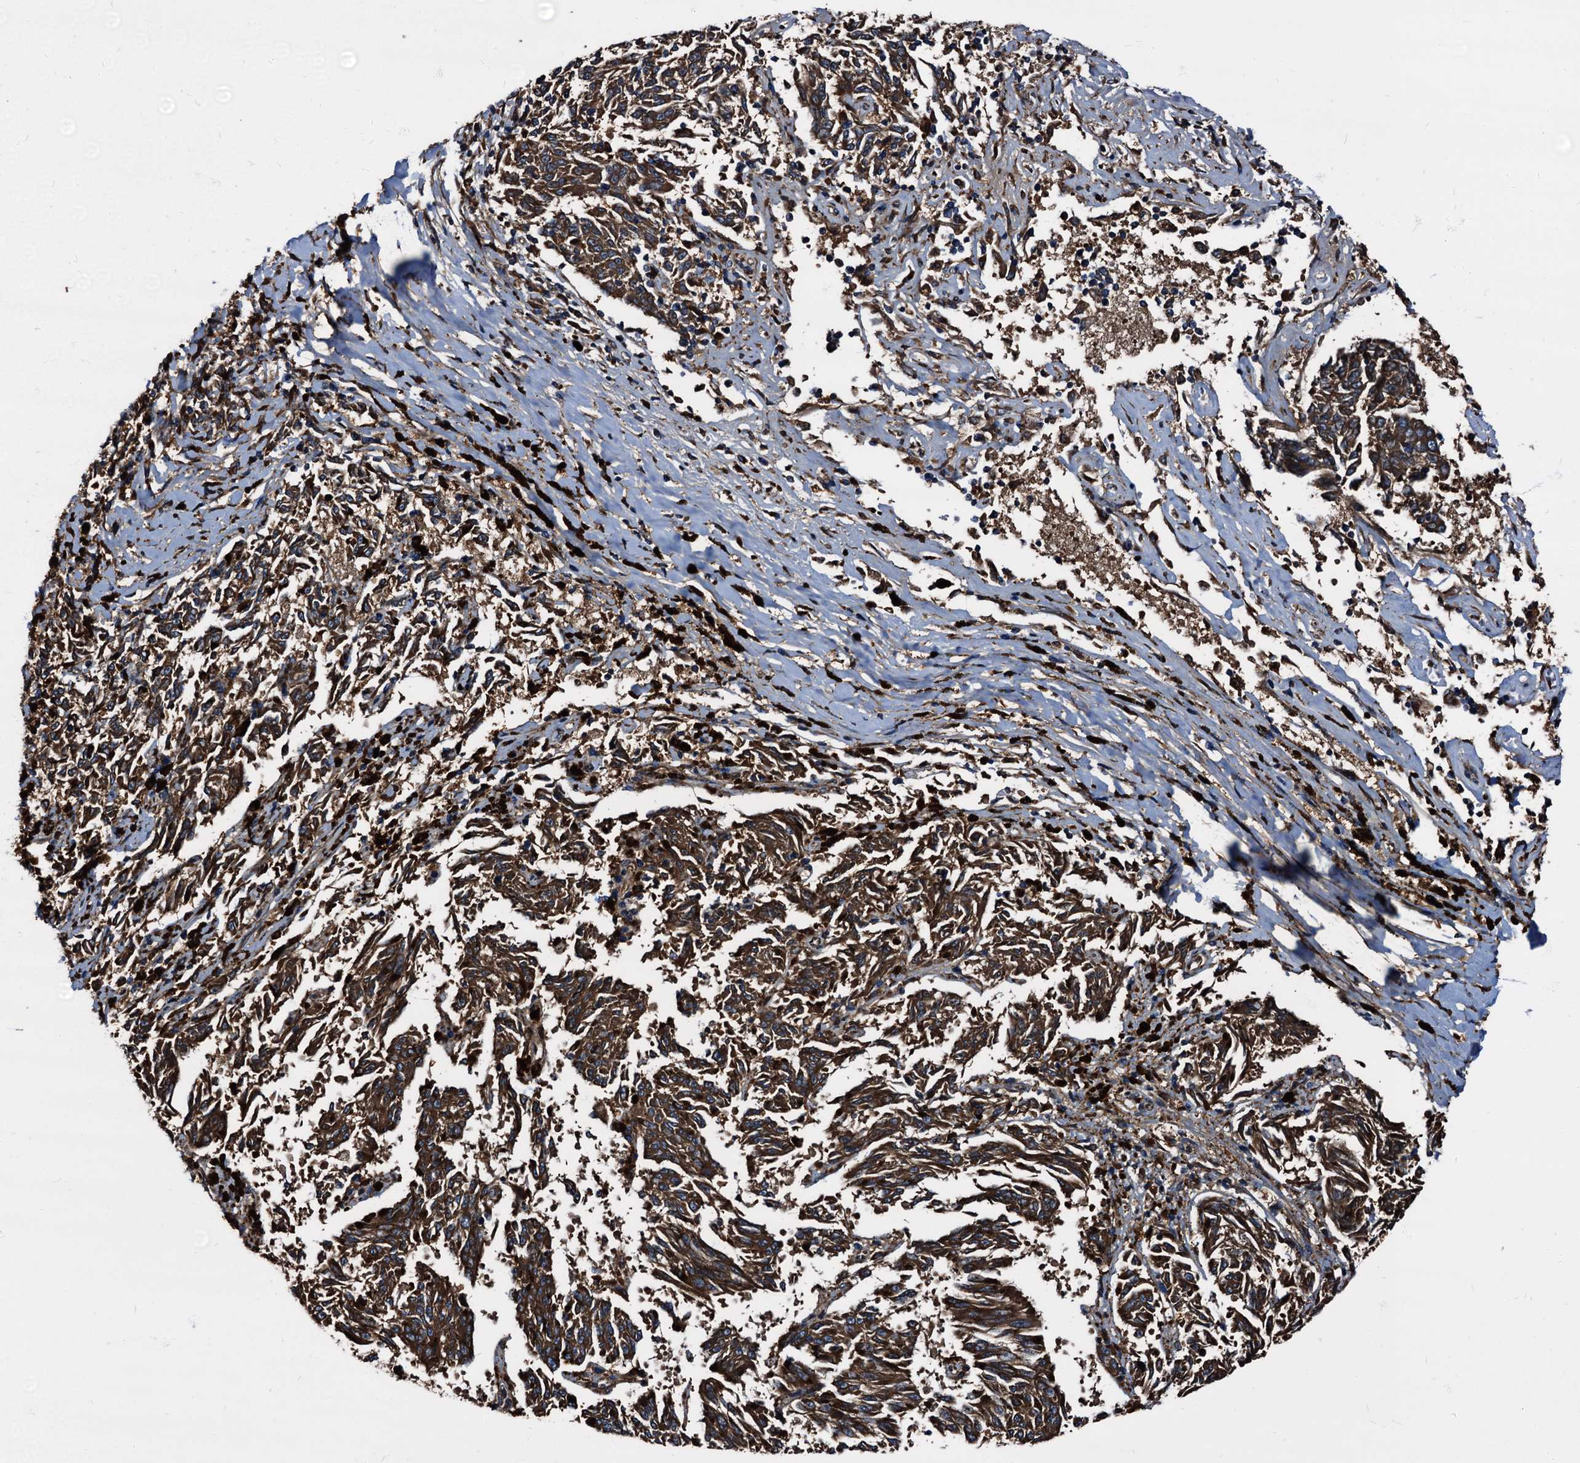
{"staining": {"intensity": "strong", "quantity": ">75%", "location": "cytoplasmic/membranous"}, "tissue": "melanoma", "cell_type": "Tumor cells", "image_type": "cancer", "snomed": [{"axis": "morphology", "description": "Malignant melanoma, NOS"}, {"axis": "topography", "description": "Skin"}], "caption": "This is an image of IHC staining of malignant melanoma, which shows strong staining in the cytoplasmic/membranous of tumor cells.", "gene": "PEX5", "patient": {"sex": "female", "age": 72}}